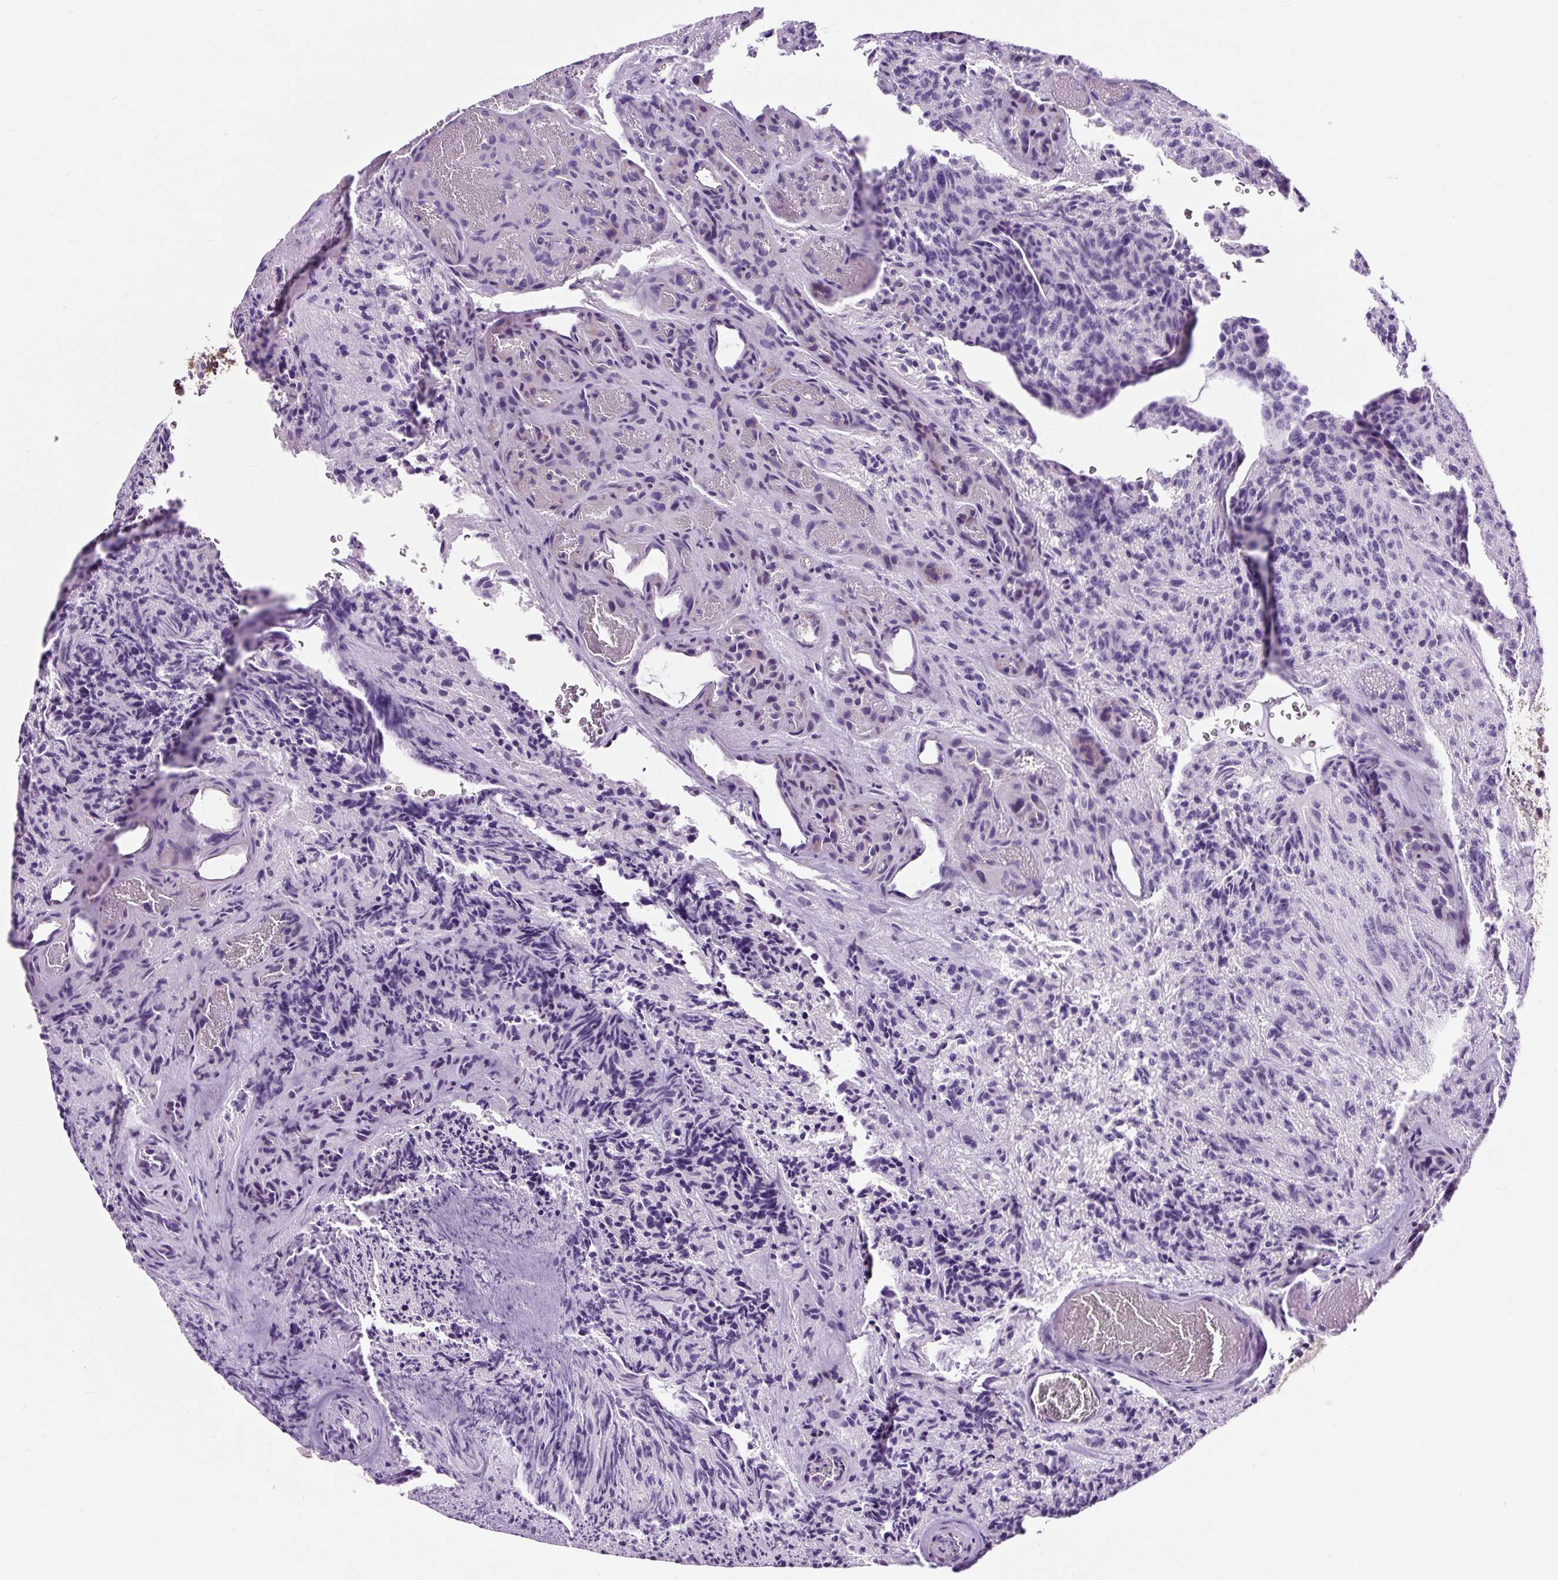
{"staining": {"intensity": "weak", "quantity": "<25%", "location": "cytoplasmic/membranous"}, "tissue": "glioma", "cell_type": "Tumor cells", "image_type": "cancer", "snomed": [{"axis": "morphology", "description": "Glioma, malignant, High grade"}, {"axis": "topography", "description": "Brain"}], "caption": "DAB immunohistochemical staining of glioma shows no significant positivity in tumor cells.", "gene": "CISD3", "patient": {"sex": "male", "age": 36}}